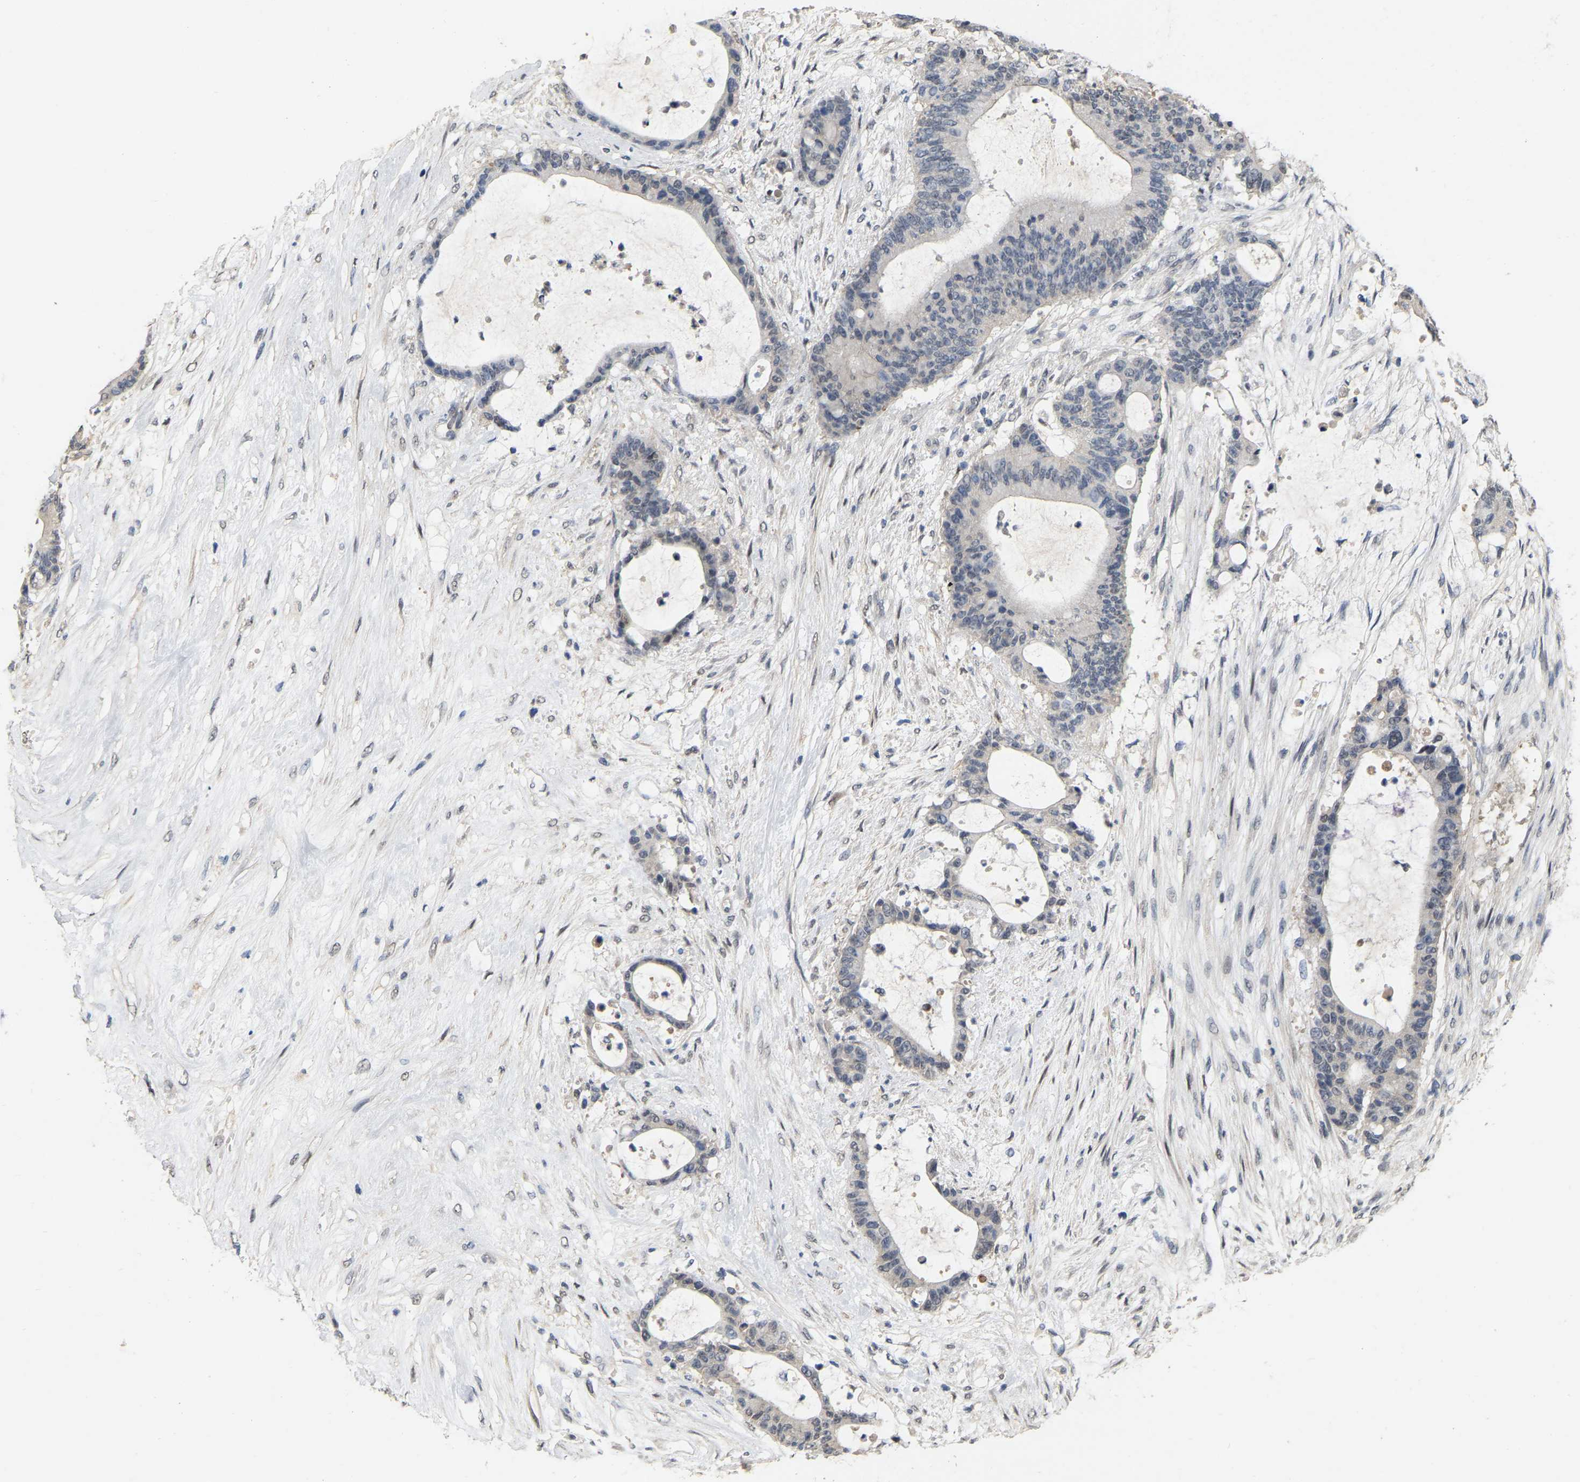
{"staining": {"intensity": "negative", "quantity": "none", "location": "none"}, "tissue": "liver cancer", "cell_type": "Tumor cells", "image_type": "cancer", "snomed": [{"axis": "morphology", "description": "Cholangiocarcinoma"}, {"axis": "topography", "description": "Liver"}], "caption": "A micrograph of human cholangiocarcinoma (liver) is negative for staining in tumor cells.", "gene": "RUVBL1", "patient": {"sex": "female", "age": 73}}